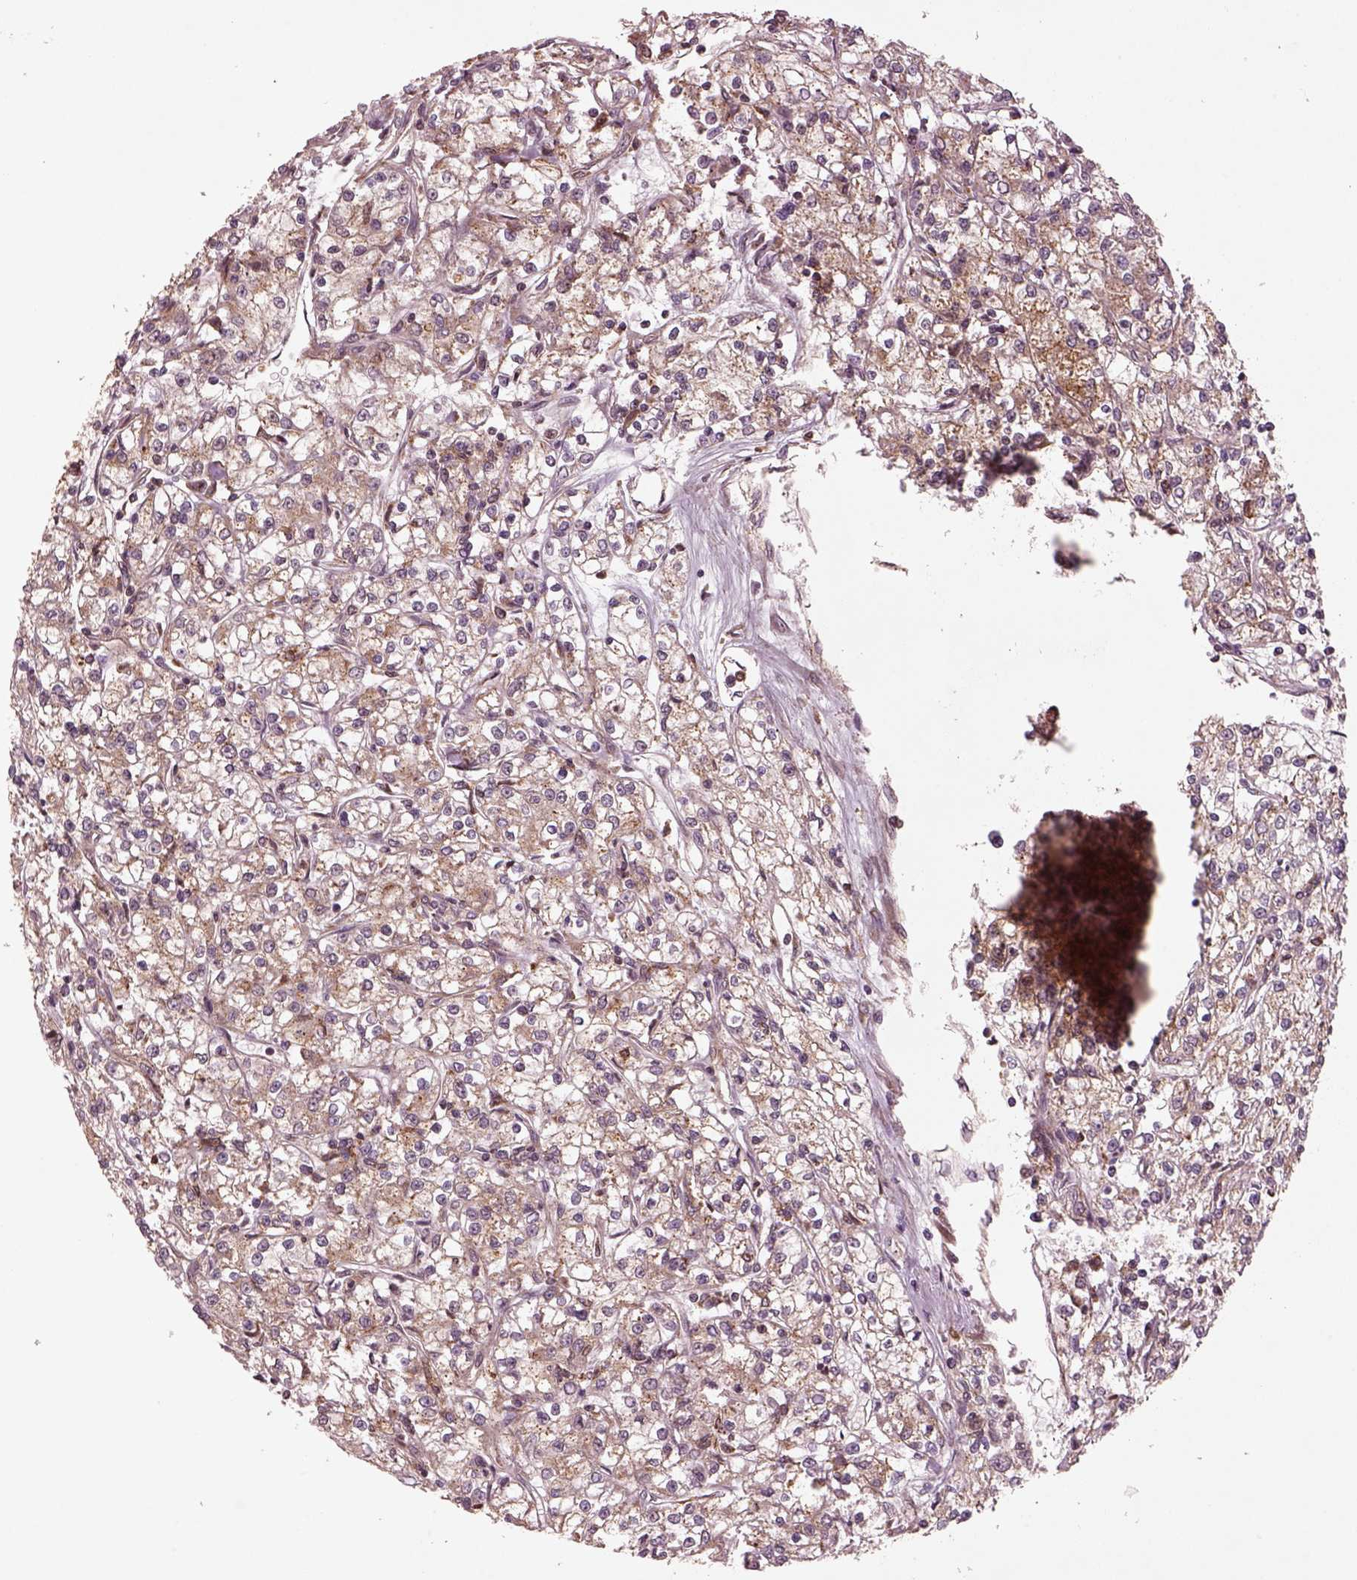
{"staining": {"intensity": "moderate", "quantity": "25%-75%", "location": "cytoplasmic/membranous"}, "tissue": "renal cancer", "cell_type": "Tumor cells", "image_type": "cancer", "snomed": [{"axis": "morphology", "description": "Adenocarcinoma, NOS"}, {"axis": "topography", "description": "Kidney"}], "caption": "Renal adenocarcinoma tissue exhibits moderate cytoplasmic/membranous staining in approximately 25%-75% of tumor cells", "gene": "WASHC2A", "patient": {"sex": "female", "age": 59}}